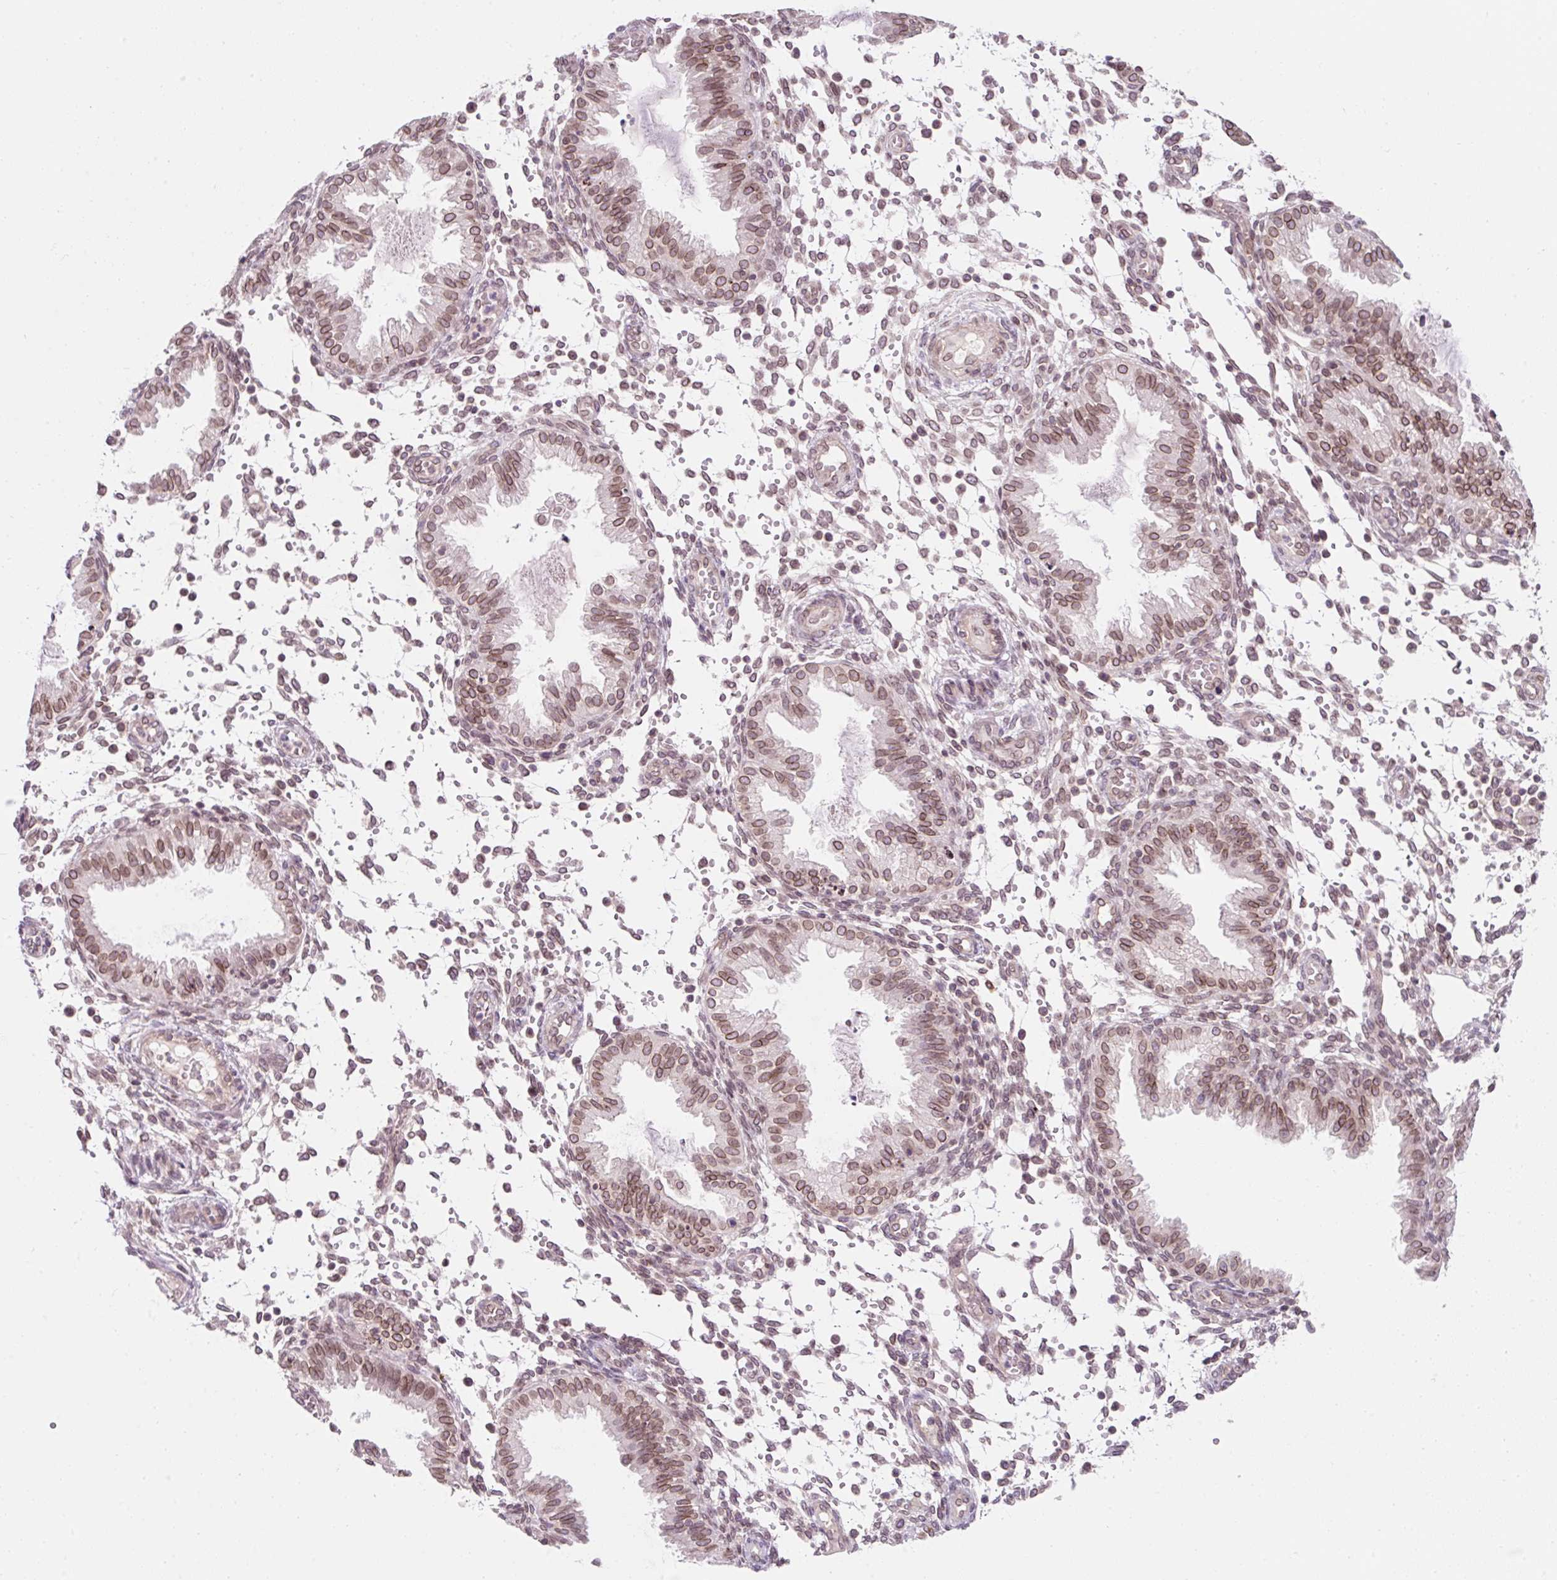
{"staining": {"intensity": "moderate", "quantity": "<25%", "location": "cytoplasmic/membranous,nuclear"}, "tissue": "endometrium", "cell_type": "Cells in endometrial stroma", "image_type": "normal", "snomed": [{"axis": "morphology", "description": "Normal tissue, NOS"}, {"axis": "topography", "description": "Endometrium"}], "caption": "Immunohistochemical staining of normal human endometrium shows <25% levels of moderate cytoplasmic/membranous,nuclear protein expression in approximately <25% of cells in endometrial stroma. (Stains: DAB in brown, nuclei in blue, Microscopy: brightfield microscopy at high magnification).", "gene": "ZNF610", "patient": {"sex": "female", "age": 33}}